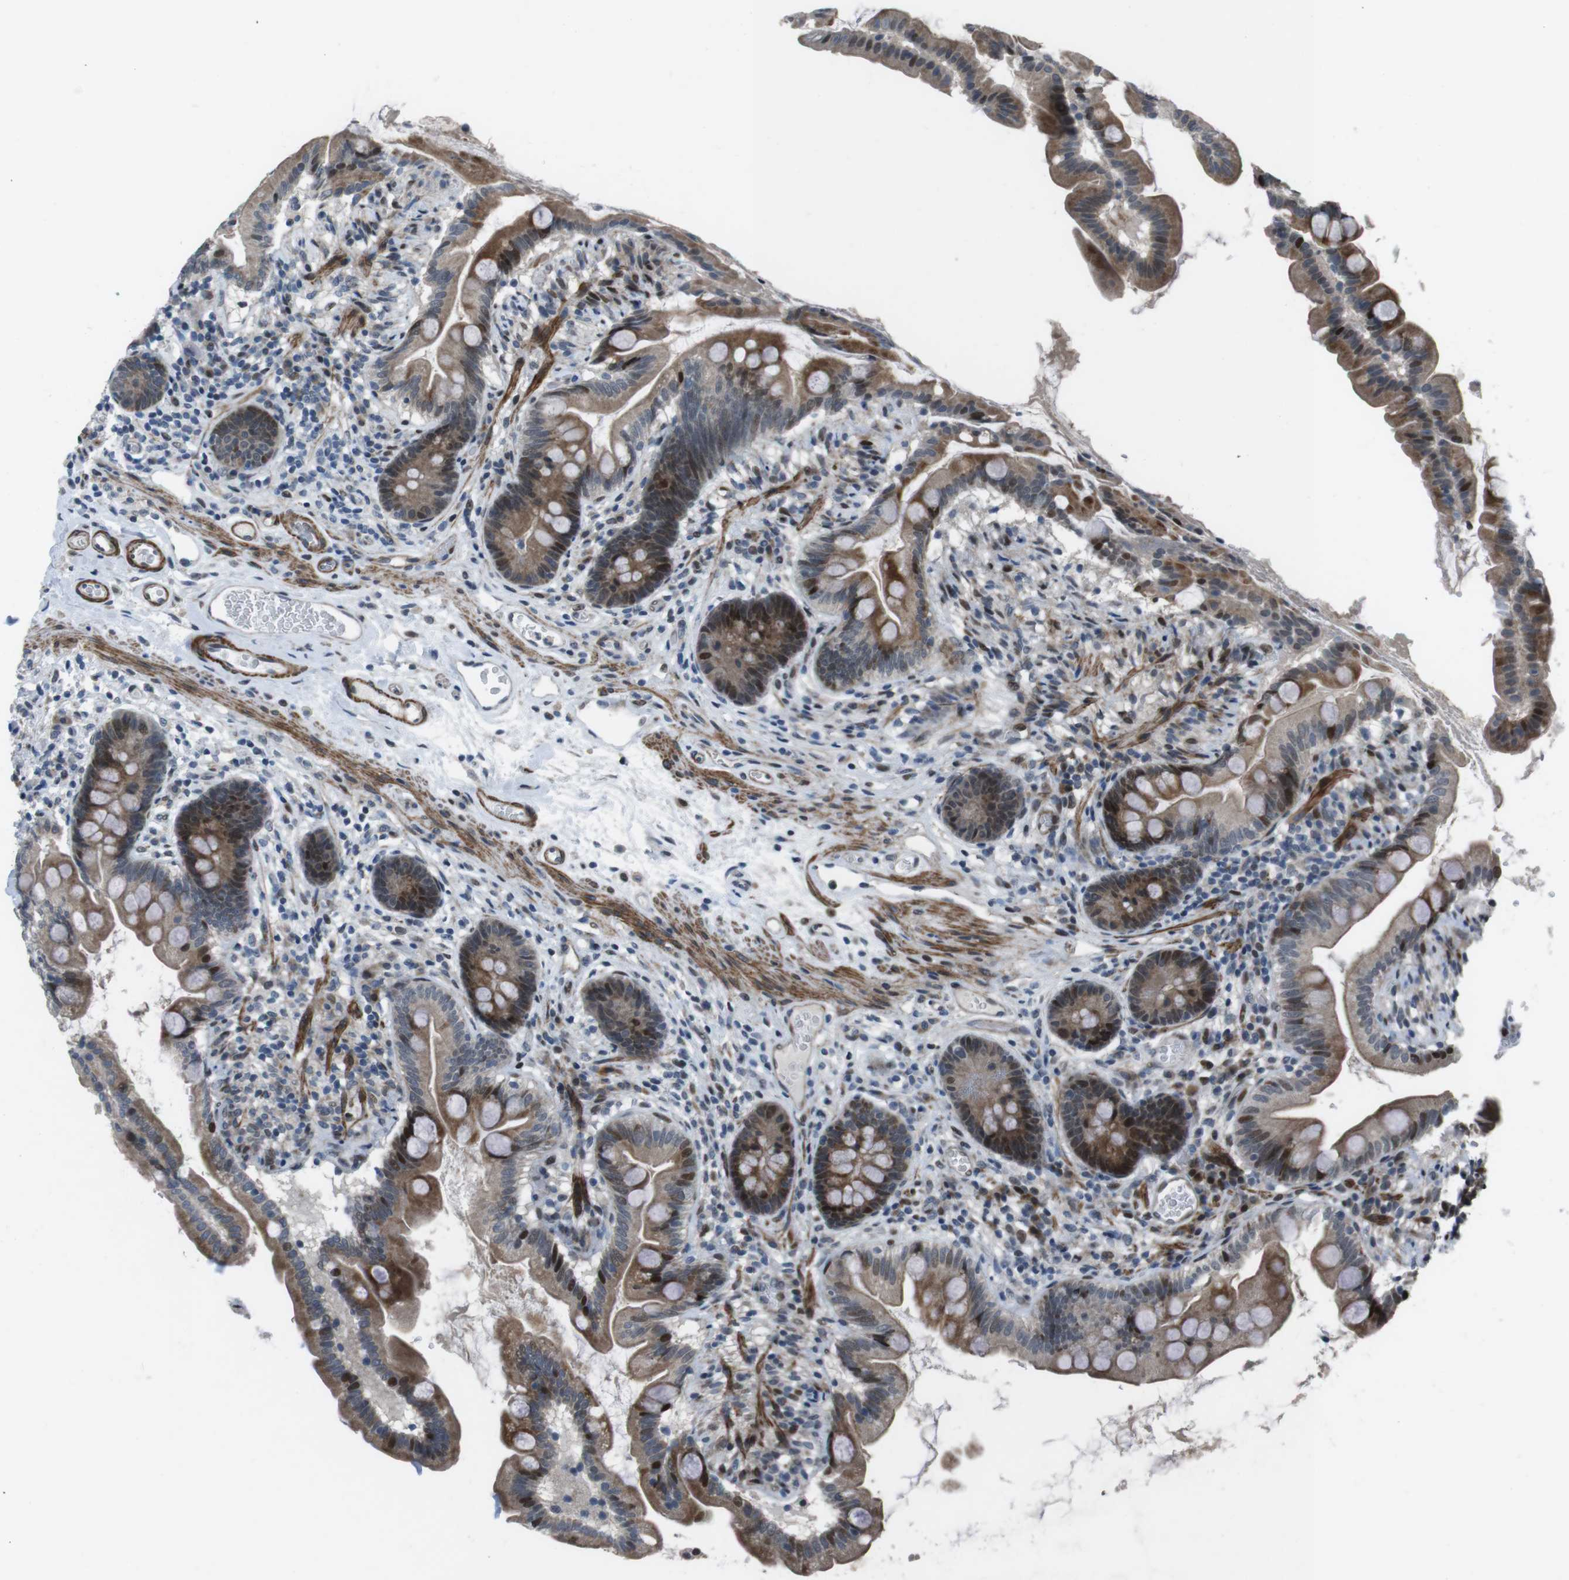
{"staining": {"intensity": "moderate", "quantity": ">75%", "location": "cytoplasmic/membranous,nuclear"}, "tissue": "small intestine", "cell_type": "Glandular cells", "image_type": "normal", "snomed": [{"axis": "morphology", "description": "Normal tissue, NOS"}, {"axis": "topography", "description": "Small intestine"}], "caption": "Brown immunohistochemical staining in normal human small intestine exhibits moderate cytoplasmic/membranous,nuclear expression in about >75% of glandular cells. (IHC, brightfield microscopy, high magnification).", "gene": "PBRM1", "patient": {"sex": "female", "age": 56}}